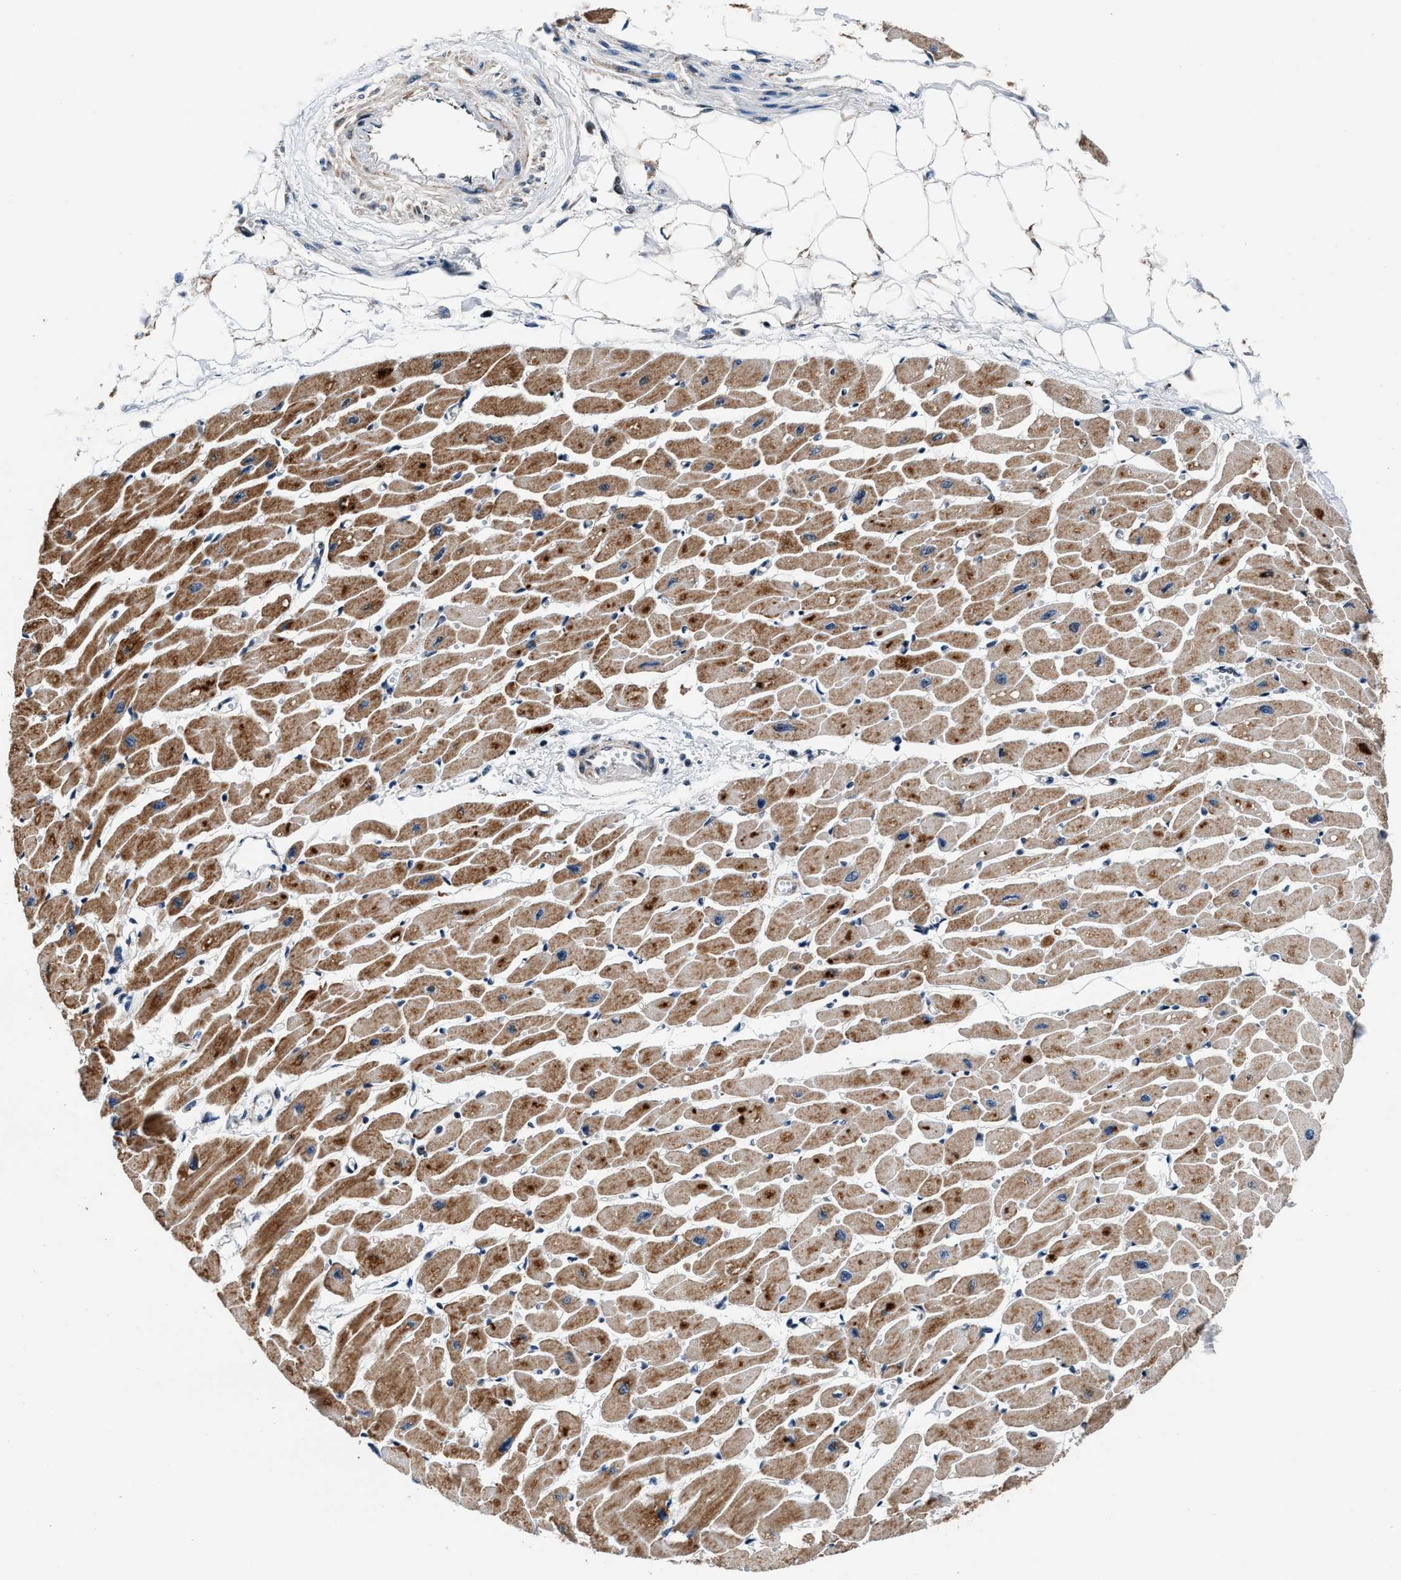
{"staining": {"intensity": "moderate", "quantity": ">75%", "location": "cytoplasmic/membranous,nuclear"}, "tissue": "heart muscle", "cell_type": "Cardiomyocytes", "image_type": "normal", "snomed": [{"axis": "morphology", "description": "Normal tissue, NOS"}, {"axis": "topography", "description": "Heart"}], "caption": "The image demonstrates staining of benign heart muscle, revealing moderate cytoplasmic/membranous,nuclear protein expression (brown color) within cardiomyocytes.", "gene": "PRRC2B", "patient": {"sex": "female", "age": 54}}